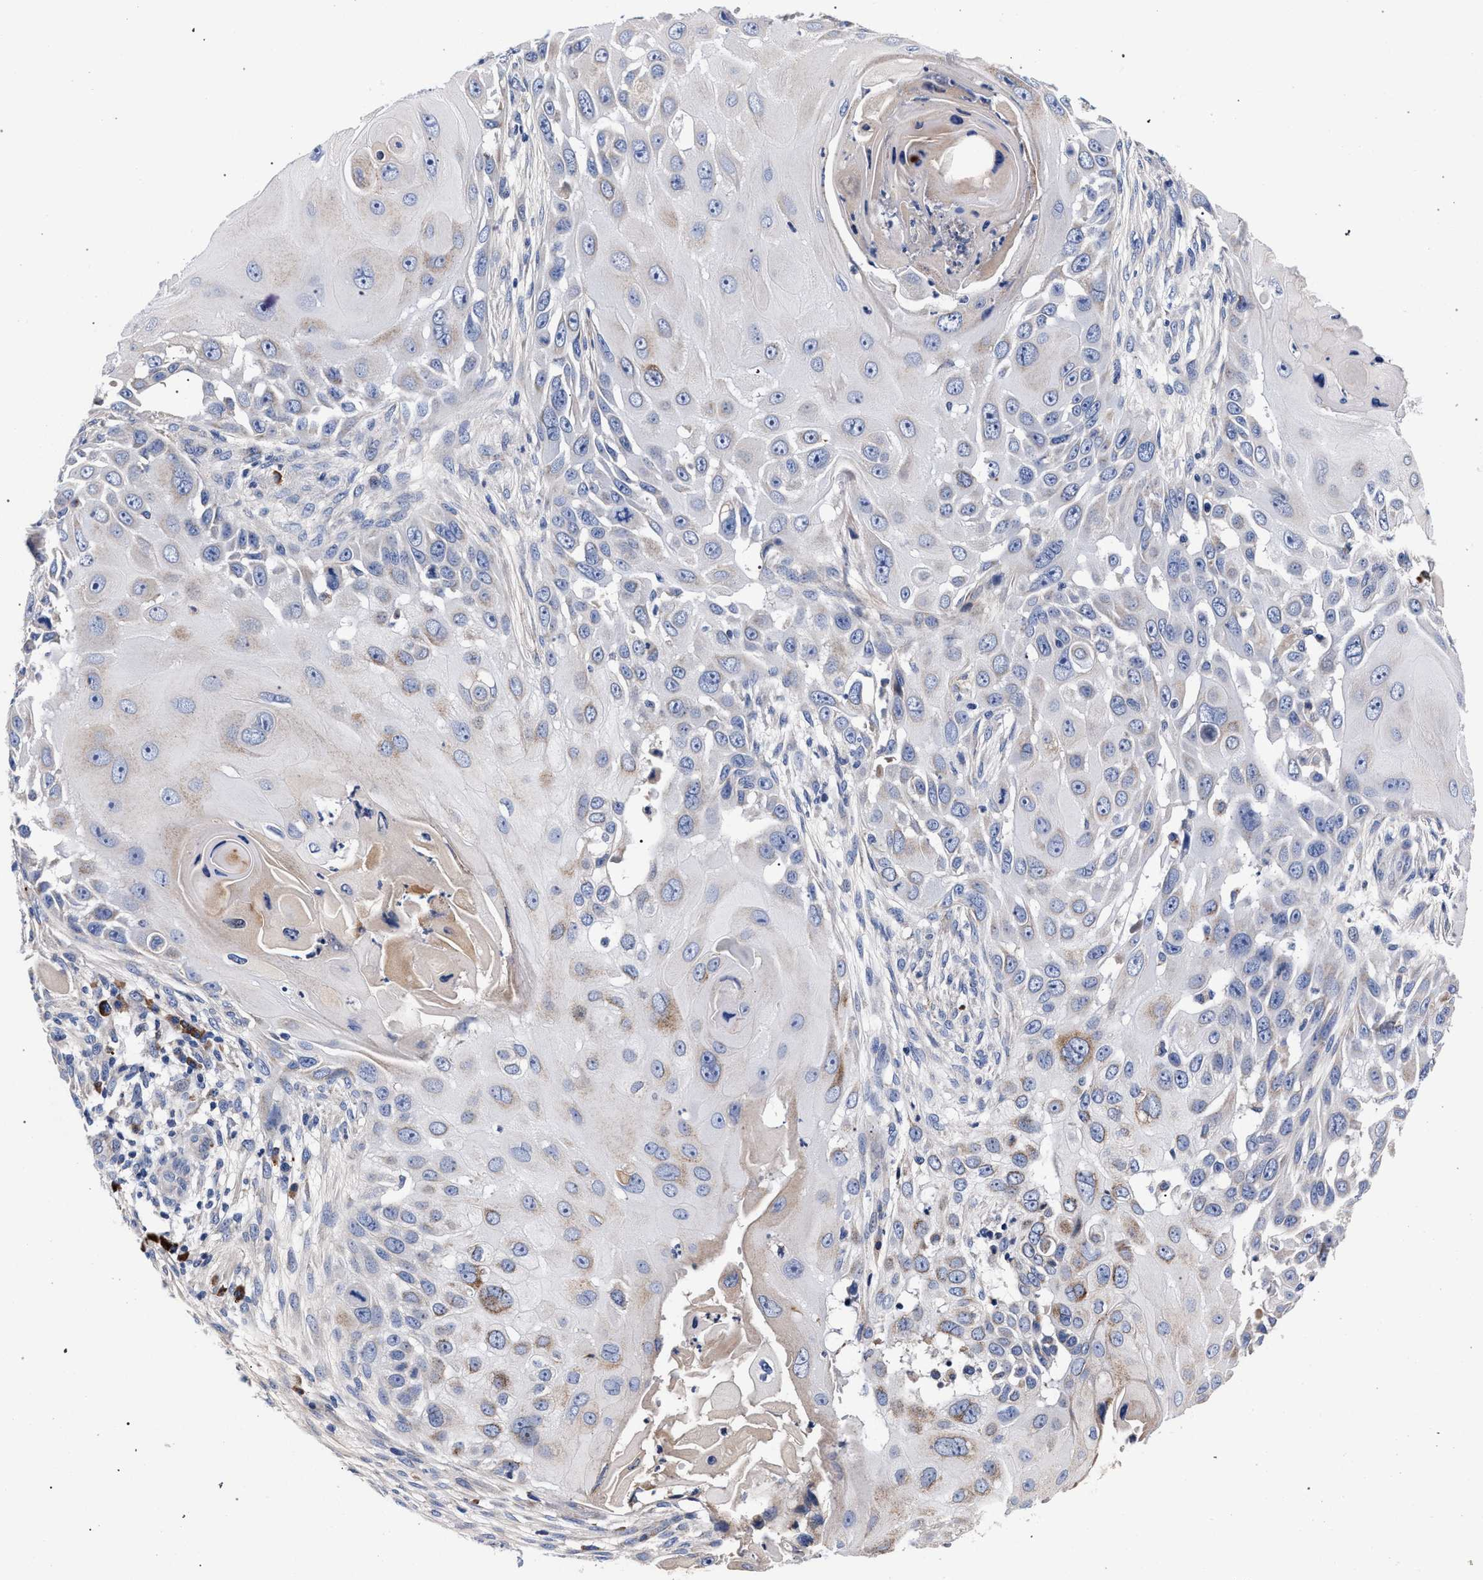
{"staining": {"intensity": "moderate", "quantity": "<25%", "location": "cytoplasmic/membranous"}, "tissue": "skin cancer", "cell_type": "Tumor cells", "image_type": "cancer", "snomed": [{"axis": "morphology", "description": "Squamous cell carcinoma, NOS"}, {"axis": "topography", "description": "Skin"}], "caption": "Immunohistochemistry staining of skin squamous cell carcinoma, which reveals low levels of moderate cytoplasmic/membranous expression in about <25% of tumor cells indicating moderate cytoplasmic/membranous protein staining. The staining was performed using DAB (3,3'-diaminobenzidine) (brown) for protein detection and nuclei were counterstained in hematoxylin (blue).", "gene": "ACOX1", "patient": {"sex": "female", "age": 44}}